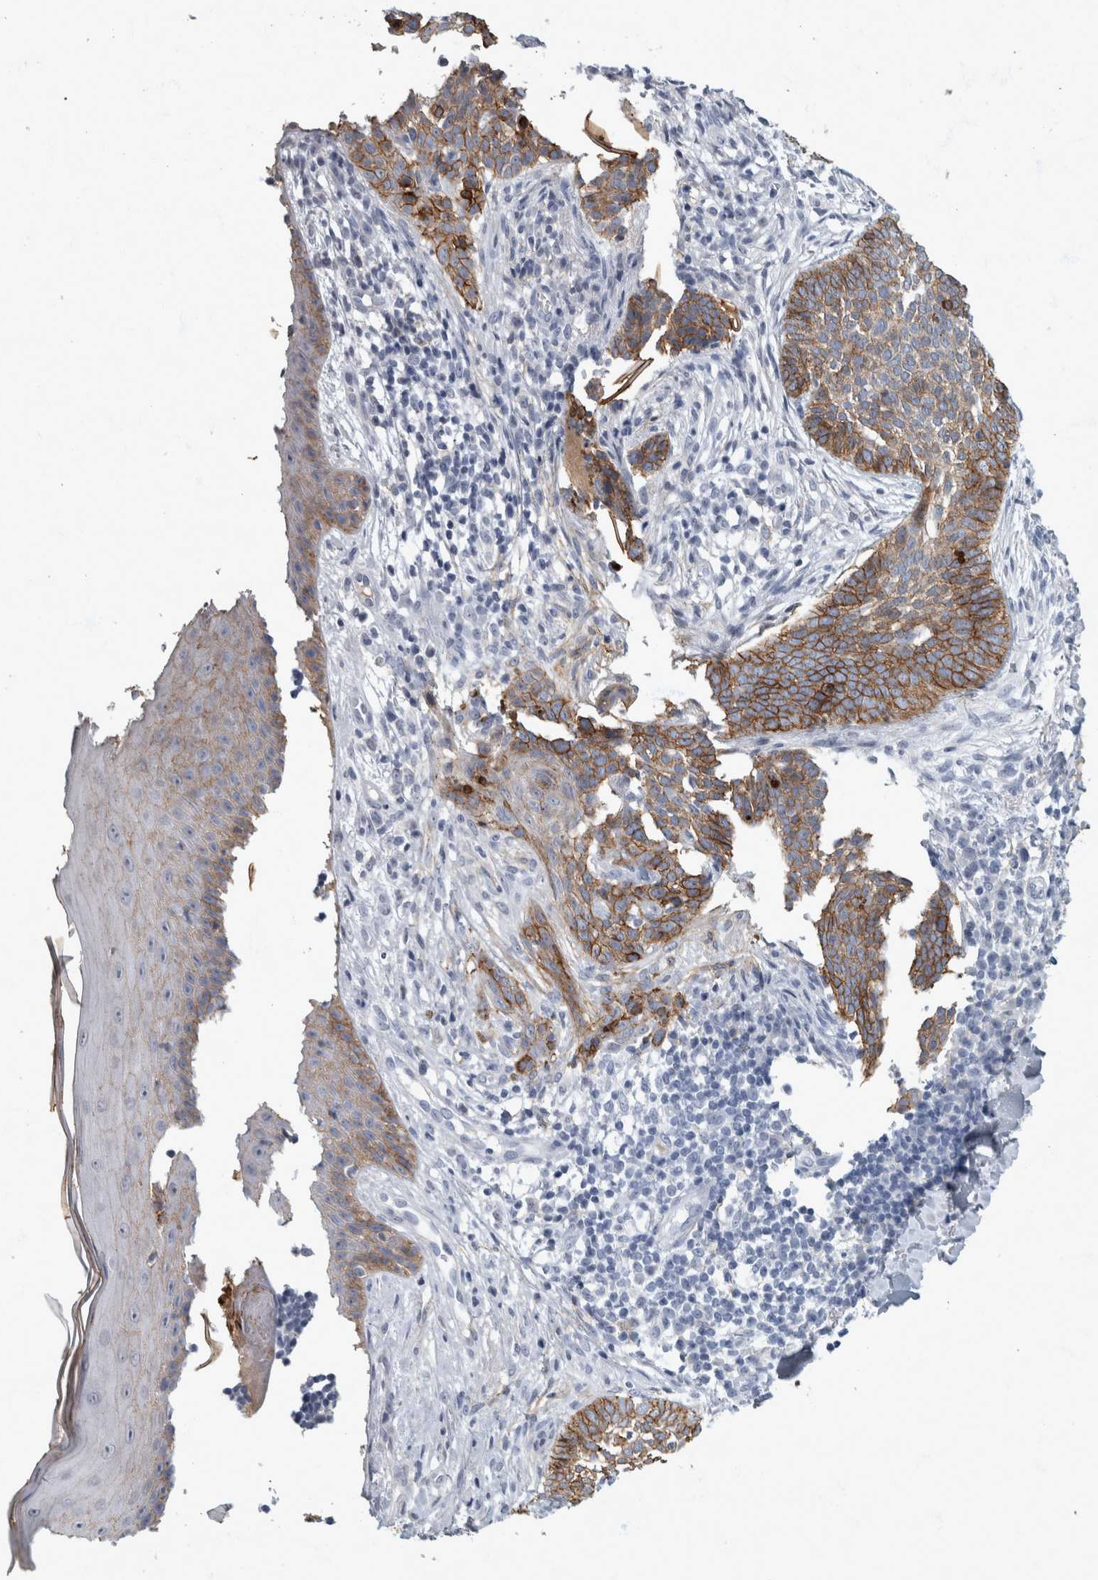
{"staining": {"intensity": "moderate", "quantity": ">75%", "location": "cytoplasmic/membranous"}, "tissue": "skin cancer", "cell_type": "Tumor cells", "image_type": "cancer", "snomed": [{"axis": "morphology", "description": "Normal tissue, NOS"}, {"axis": "morphology", "description": "Basal cell carcinoma"}, {"axis": "topography", "description": "Skin"}], "caption": "Human skin basal cell carcinoma stained with a protein marker displays moderate staining in tumor cells.", "gene": "DSG2", "patient": {"sex": "male", "age": 67}}